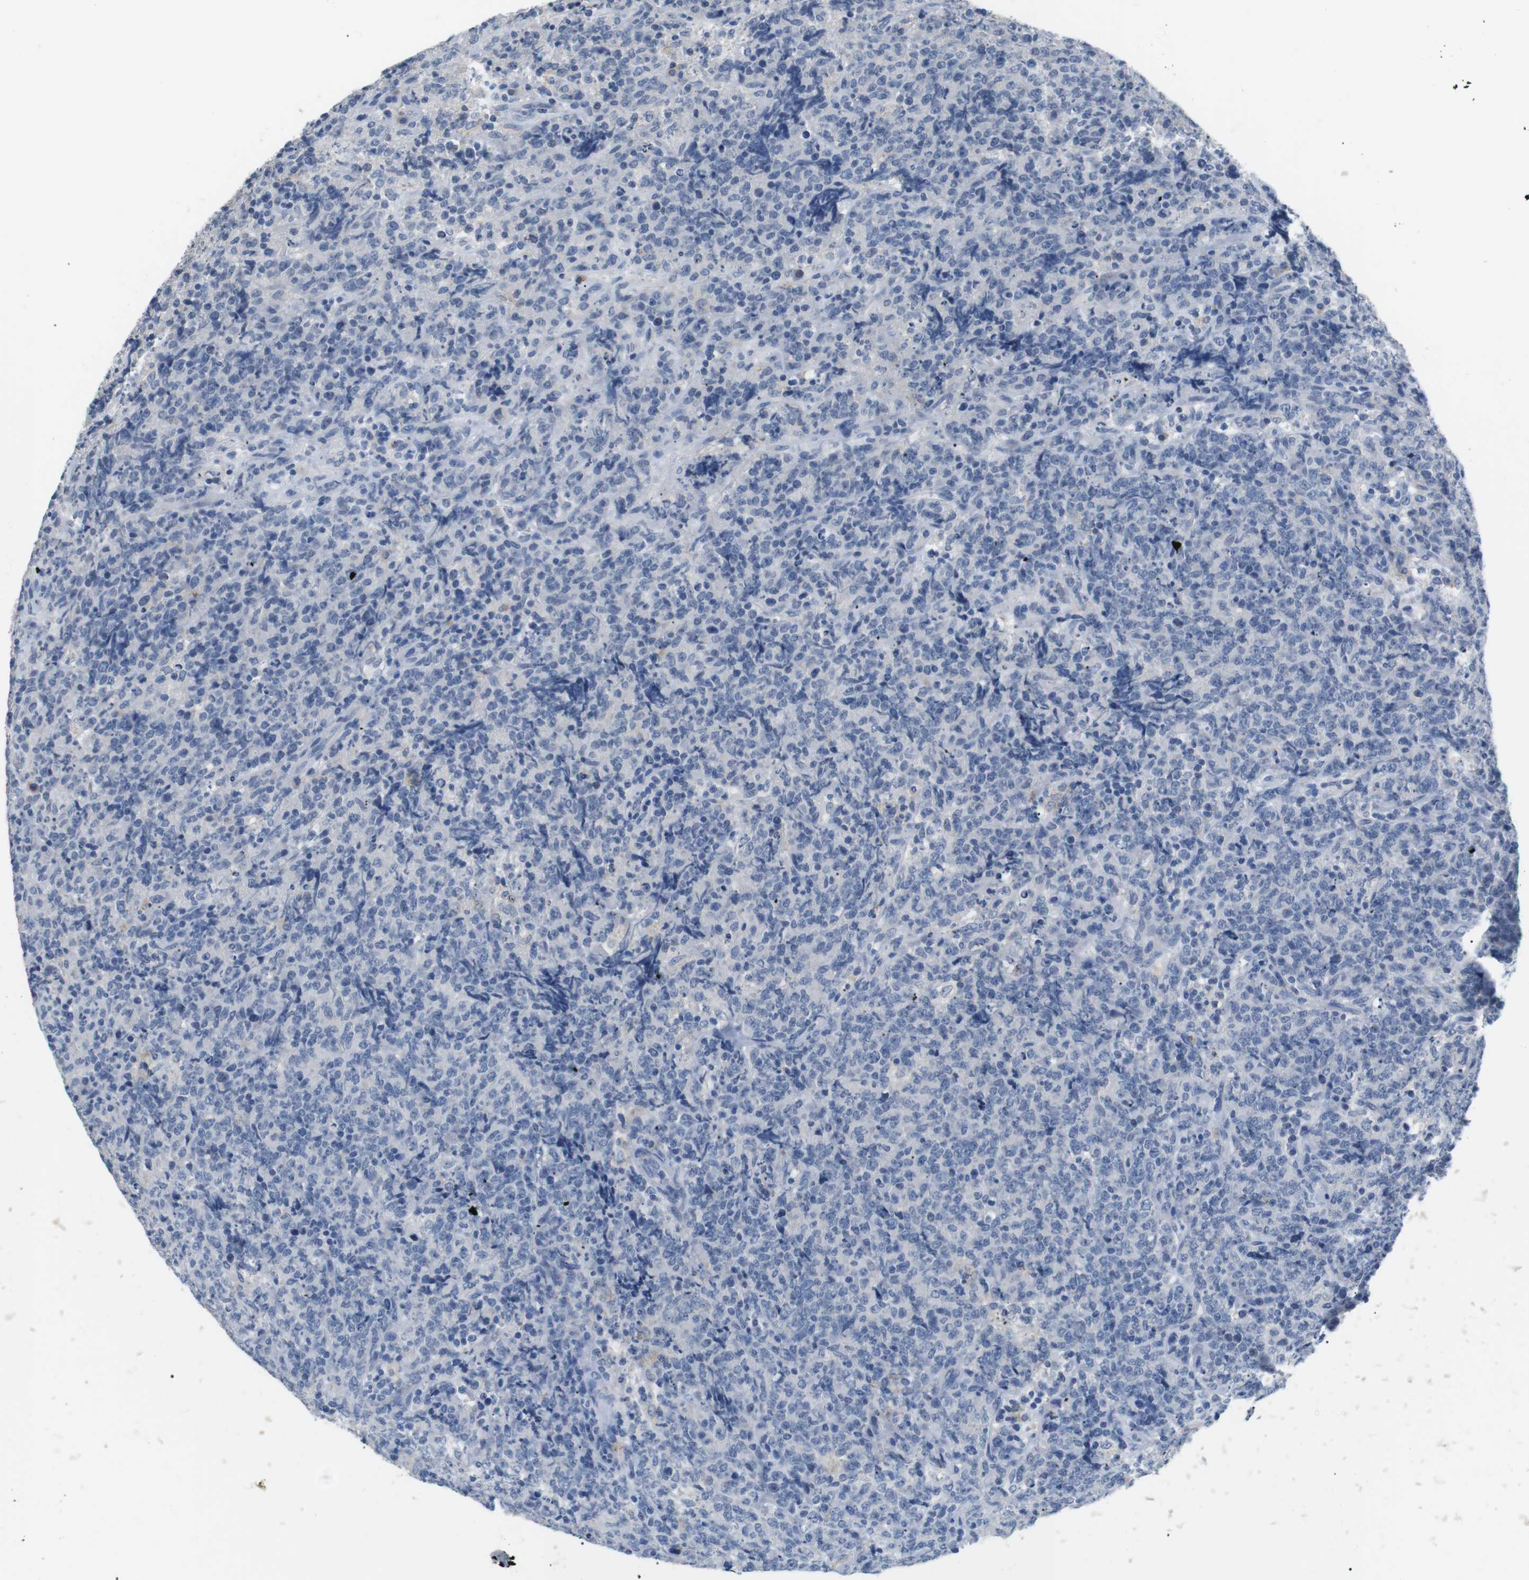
{"staining": {"intensity": "negative", "quantity": "none", "location": "none"}, "tissue": "lymphoma", "cell_type": "Tumor cells", "image_type": "cancer", "snomed": [{"axis": "morphology", "description": "Malignant lymphoma, non-Hodgkin's type, High grade"}, {"axis": "topography", "description": "Tonsil"}], "caption": "Immunohistochemical staining of high-grade malignant lymphoma, non-Hodgkin's type displays no significant staining in tumor cells. (Stains: DAB immunohistochemistry (IHC) with hematoxylin counter stain, Microscopy: brightfield microscopy at high magnification).", "gene": "FCGRT", "patient": {"sex": "female", "age": 36}}